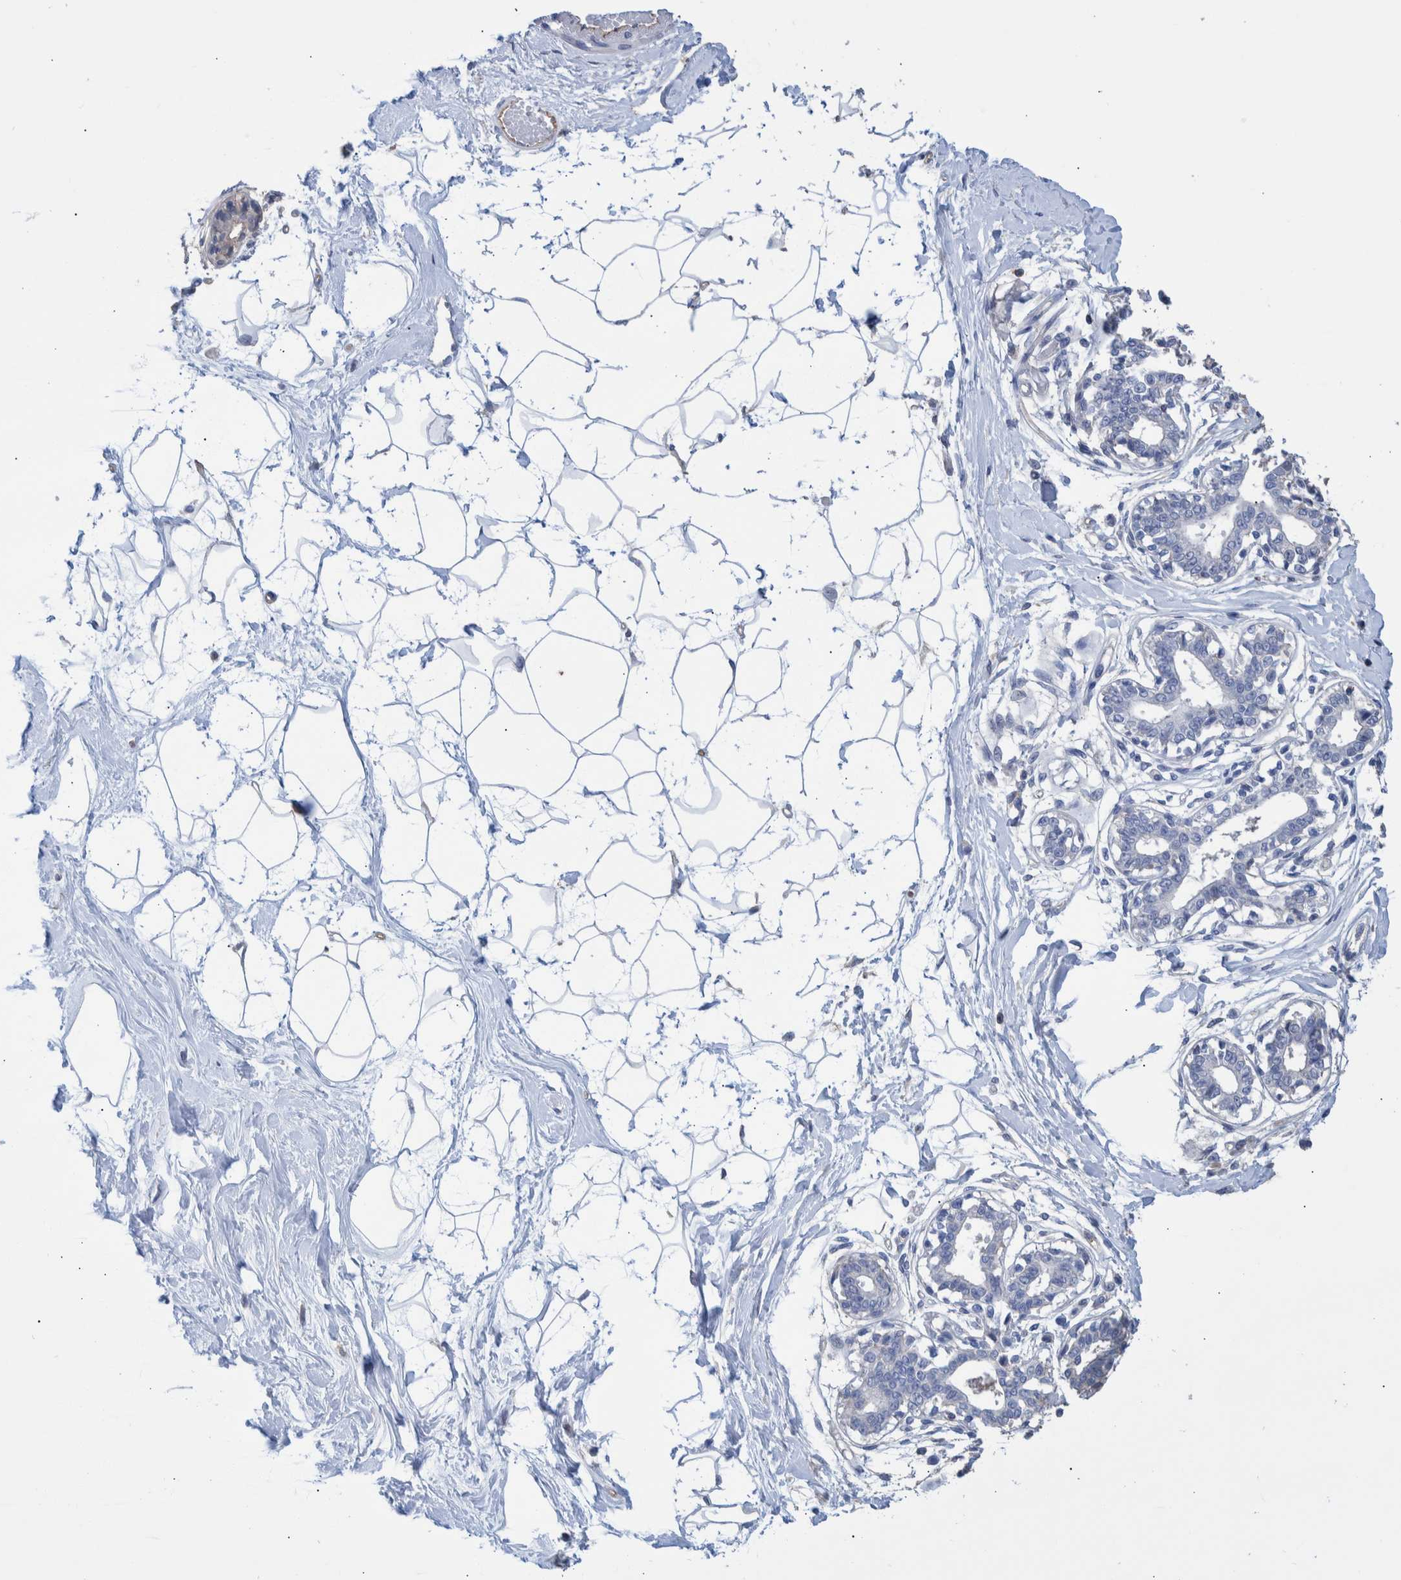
{"staining": {"intensity": "negative", "quantity": "none", "location": "none"}, "tissue": "breast", "cell_type": "Adipocytes", "image_type": "normal", "snomed": [{"axis": "morphology", "description": "Normal tissue, NOS"}, {"axis": "topography", "description": "Breast"}], "caption": "This photomicrograph is of unremarkable breast stained with IHC to label a protein in brown with the nuclei are counter-stained blue. There is no staining in adipocytes.", "gene": "PPP3CC", "patient": {"sex": "female", "age": 45}}